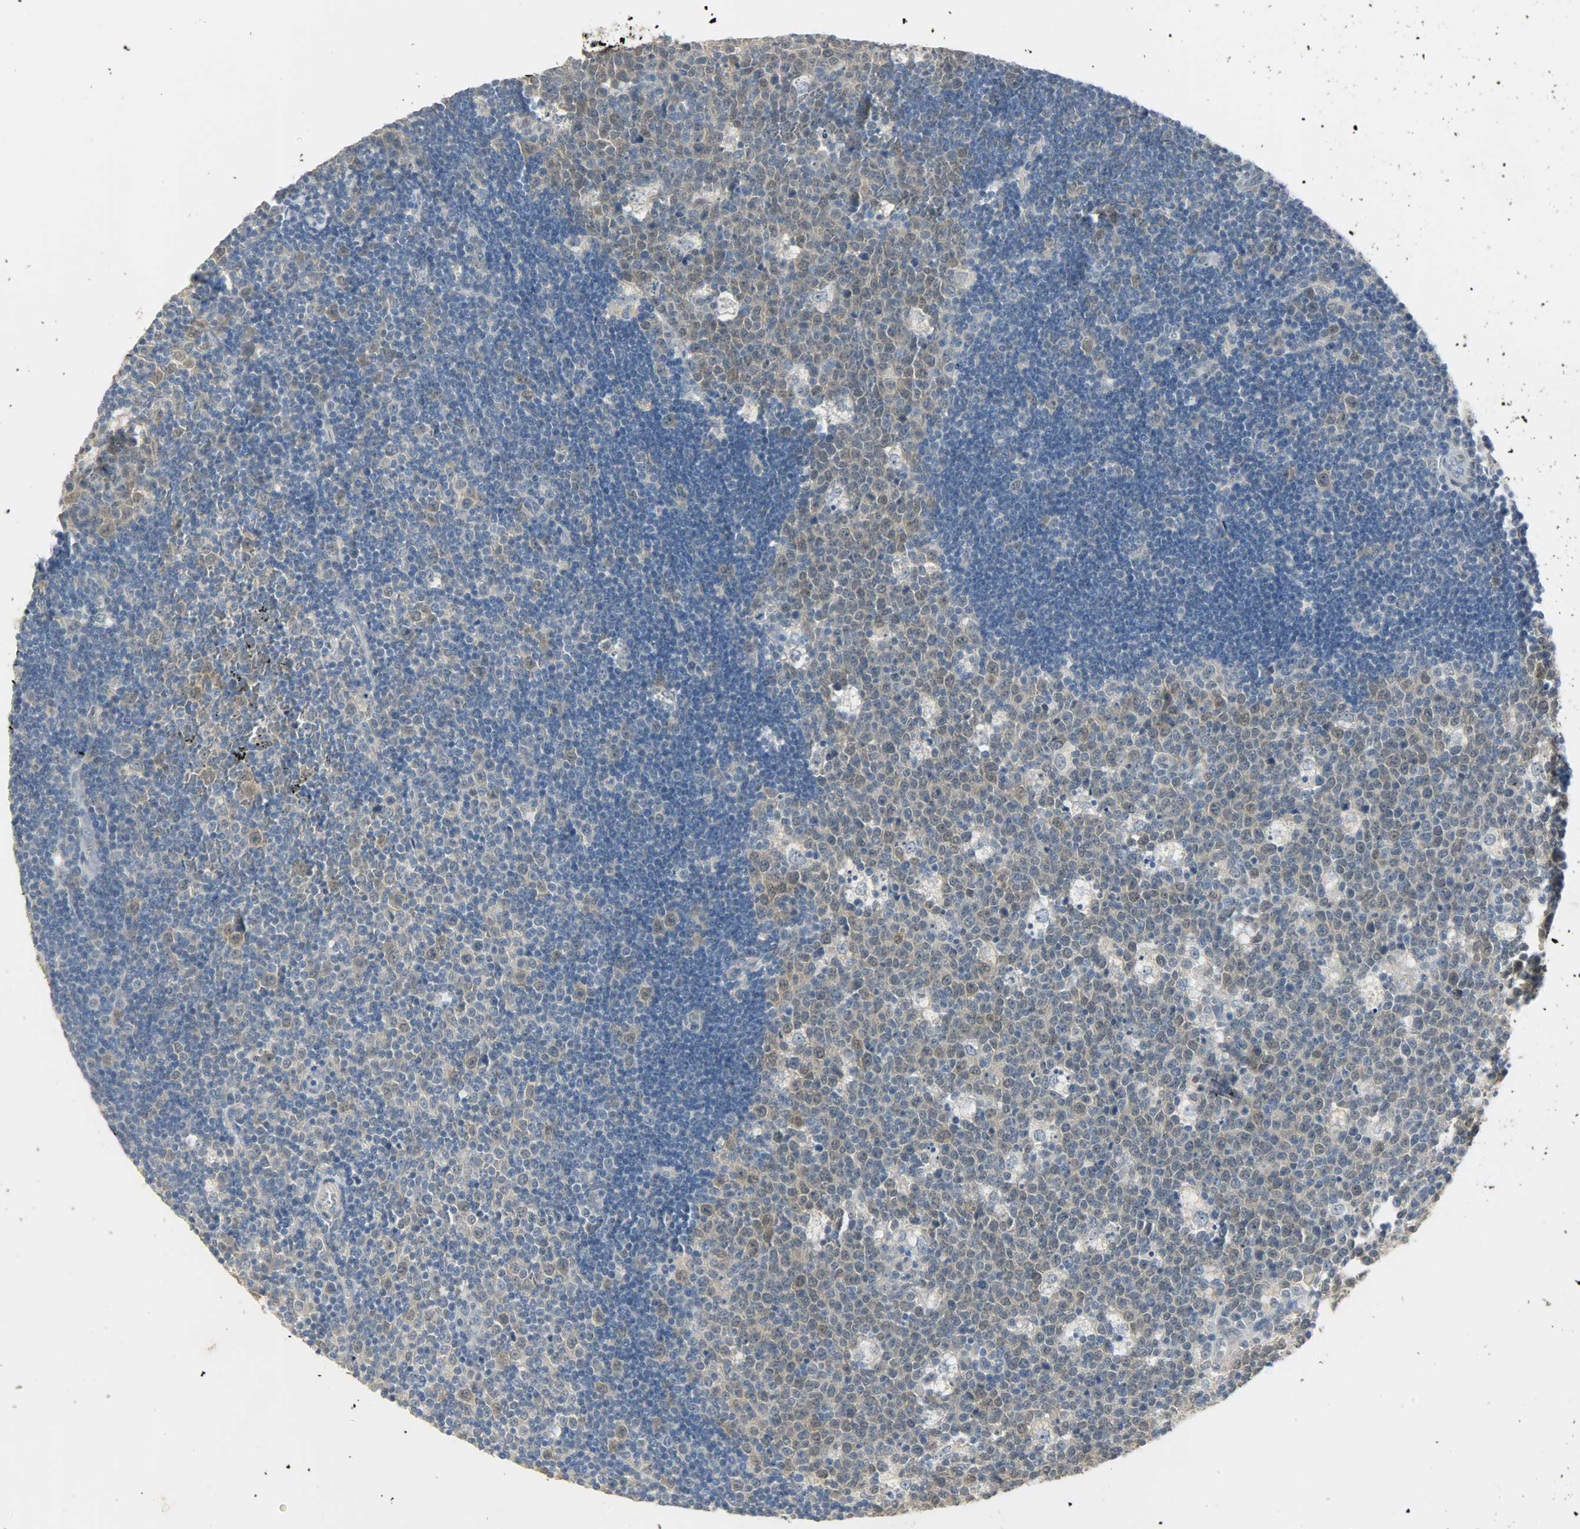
{"staining": {"intensity": "moderate", "quantity": ">75%", "location": "cytoplasmic/membranous,nuclear"}, "tissue": "lymph node", "cell_type": "Germinal center cells", "image_type": "normal", "snomed": [{"axis": "morphology", "description": "Normal tissue, NOS"}, {"axis": "topography", "description": "Lymph node"}, {"axis": "topography", "description": "Salivary gland"}], "caption": "Lymph node stained with immunohistochemistry (IHC) reveals moderate cytoplasmic/membranous,nuclear expression in about >75% of germinal center cells.", "gene": "USP13", "patient": {"sex": "male", "age": 8}}